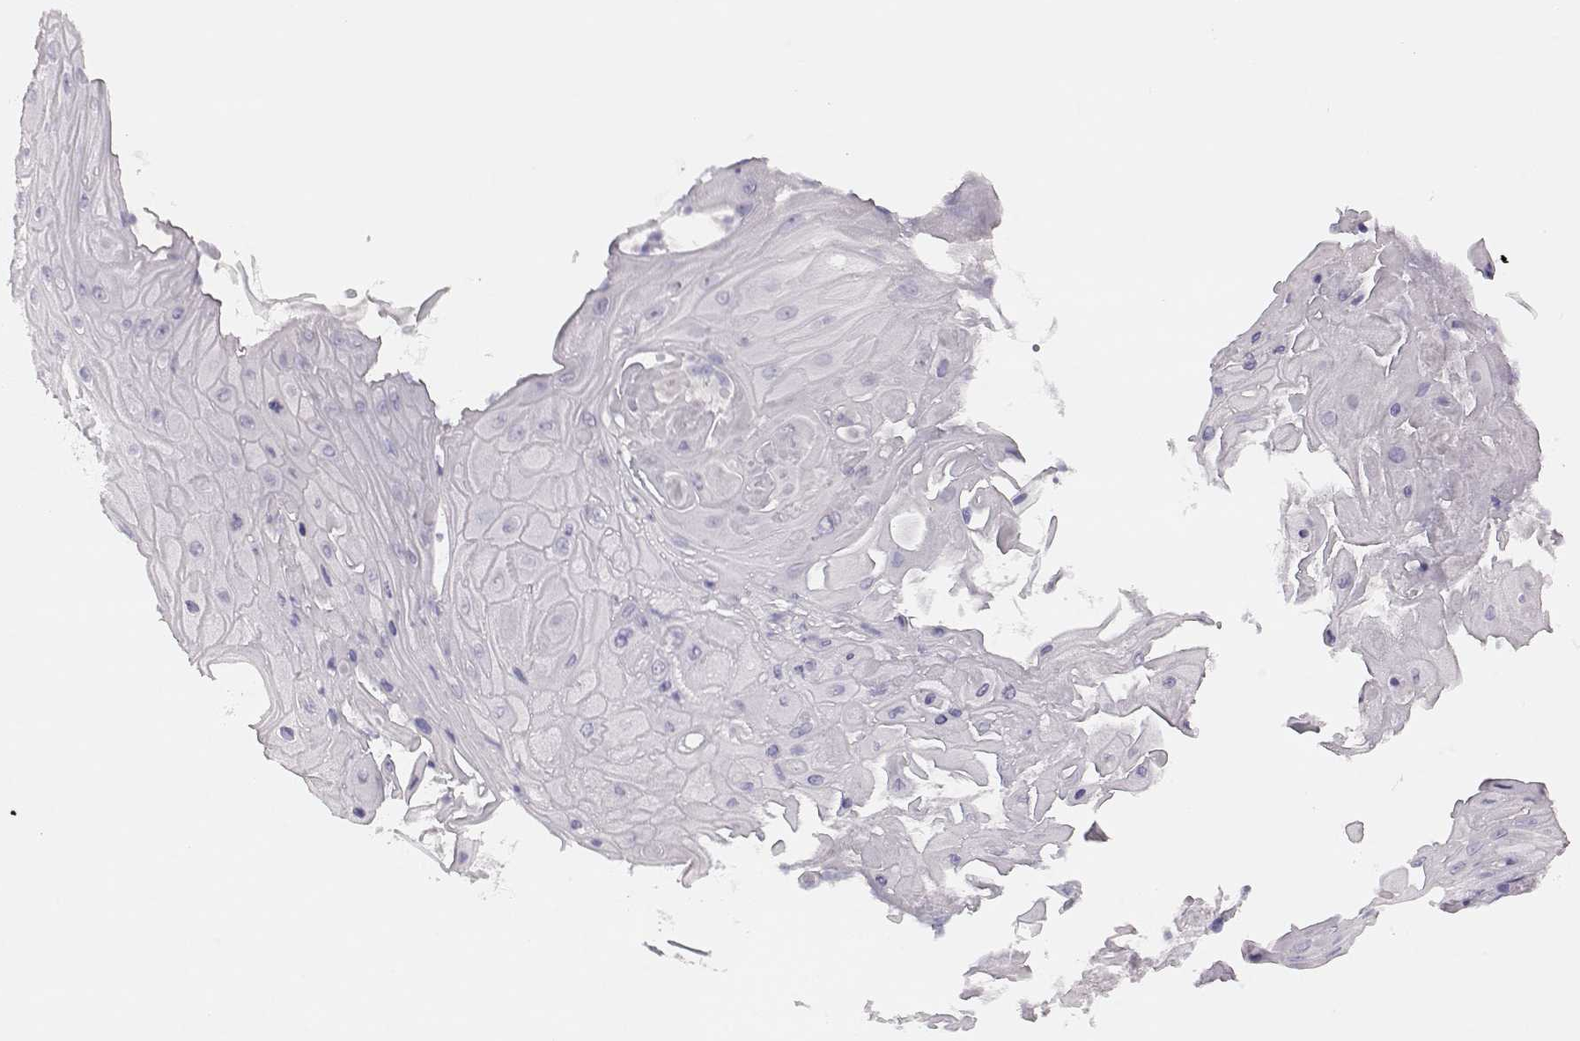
{"staining": {"intensity": "negative", "quantity": "none", "location": "none"}, "tissue": "skin cancer", "cell_type": "Tumor cells", "image_type": "cancer", "snomed": [{"axis": "morphology", "description": "Squamous cell carcinoma, NOS"}, {"axis": "topography", "description": "Skin"}], "caption": "The IHC micrograph has no significant expression in tumor cells of skin cancer (squamous cell carcinoma) tissue.", "gene": "BFSP2", "patient": {"sex": "male", "age": 62}}